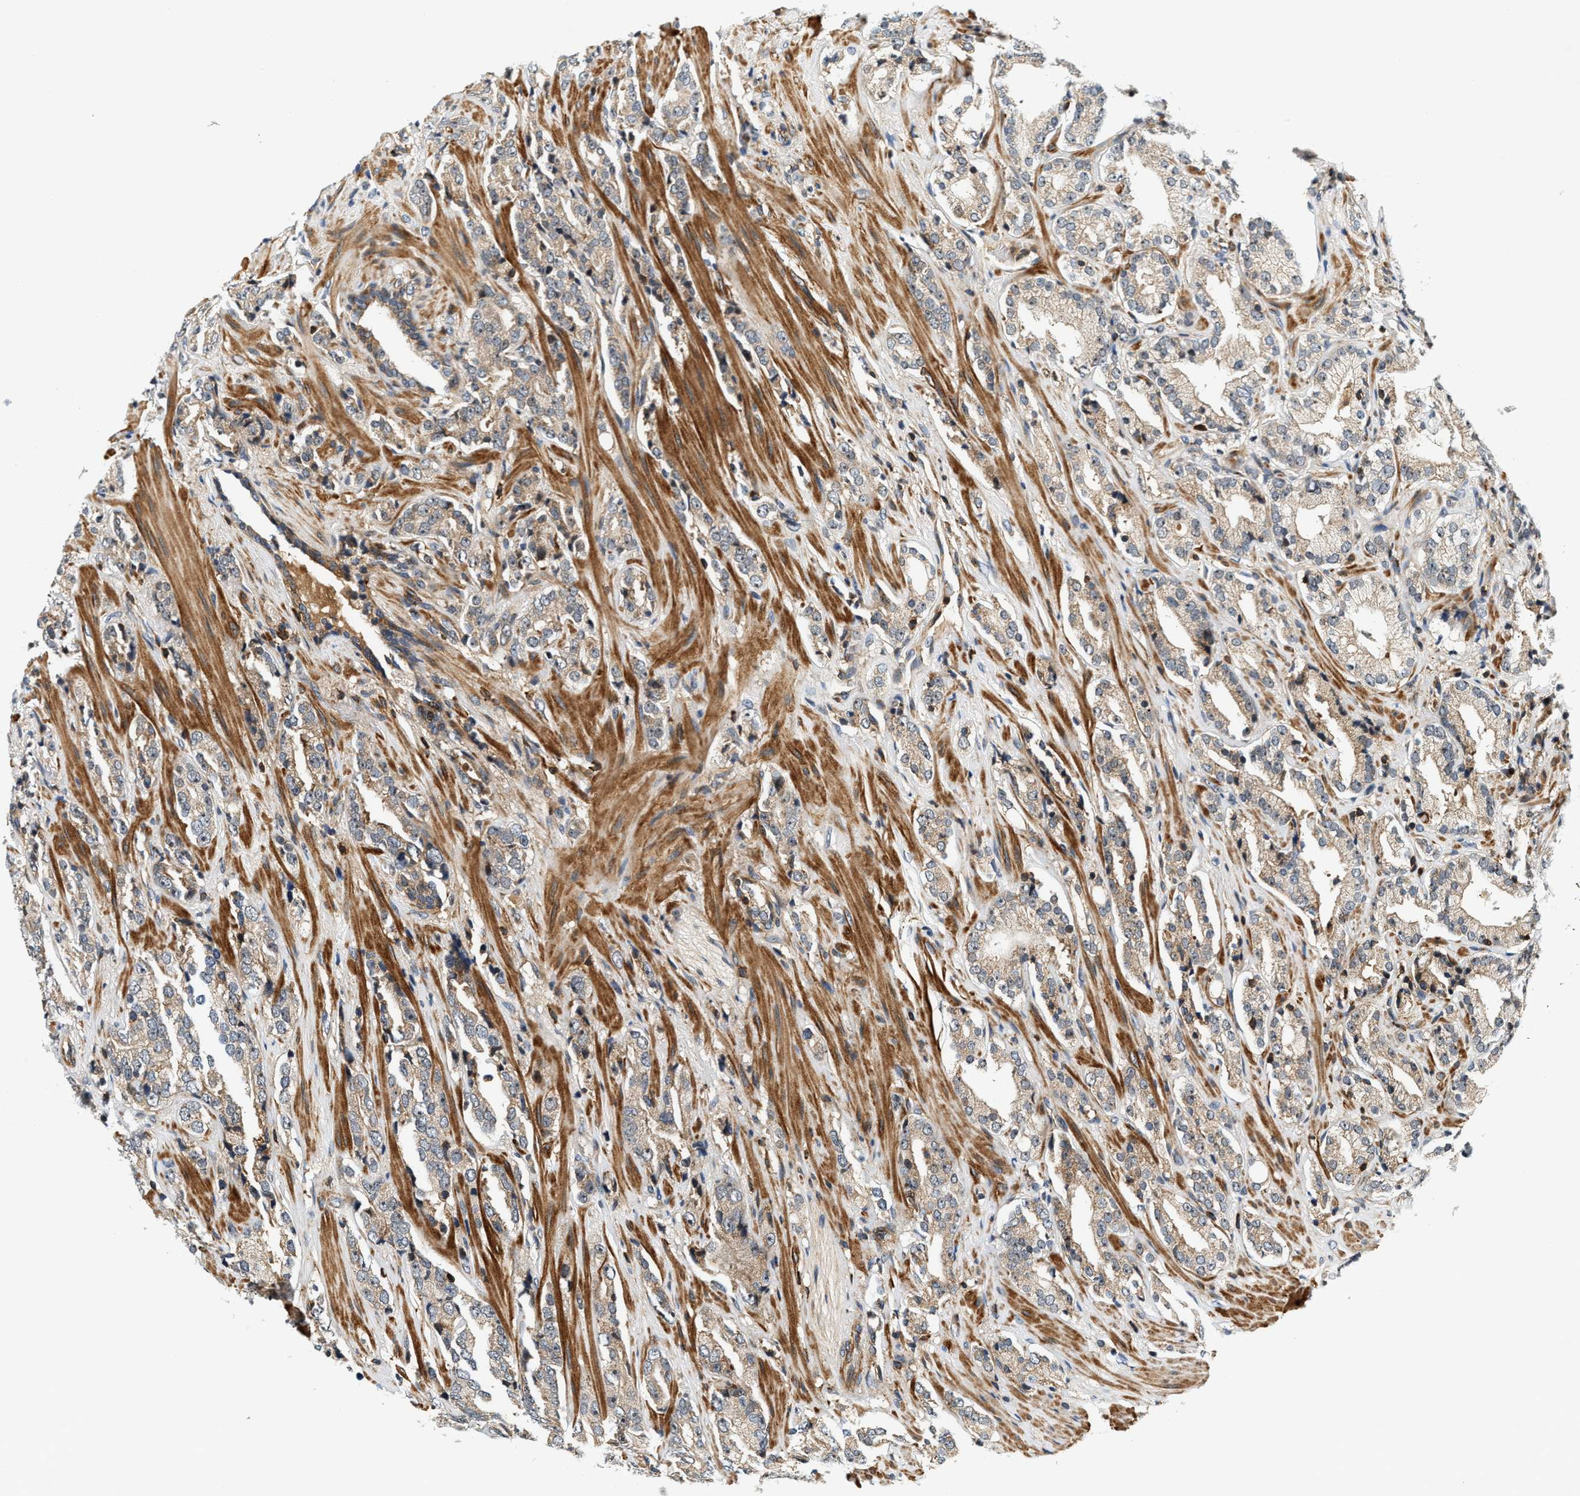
{"staining": {"intensity": "weak", "quantity": ">75%", "location": "cytoplasmic/membranous"}, "tissue": "prostate cancer", "cell_type": "Tumor cells", "image_type": "cancer", "snomed": [{"axis": "morphology", "description": "Adenocarcinoma, High grade"}, {"axis": "topography", "description": "Prostate"}], "caption": "Weak cytoplasmic/membranous expression for a protein is seen in about >75% of tumor cells of prostate cancer using immunohistochemistry.", "gene": "SAMD9", "patient": {"sex": "male", "age": 71}}